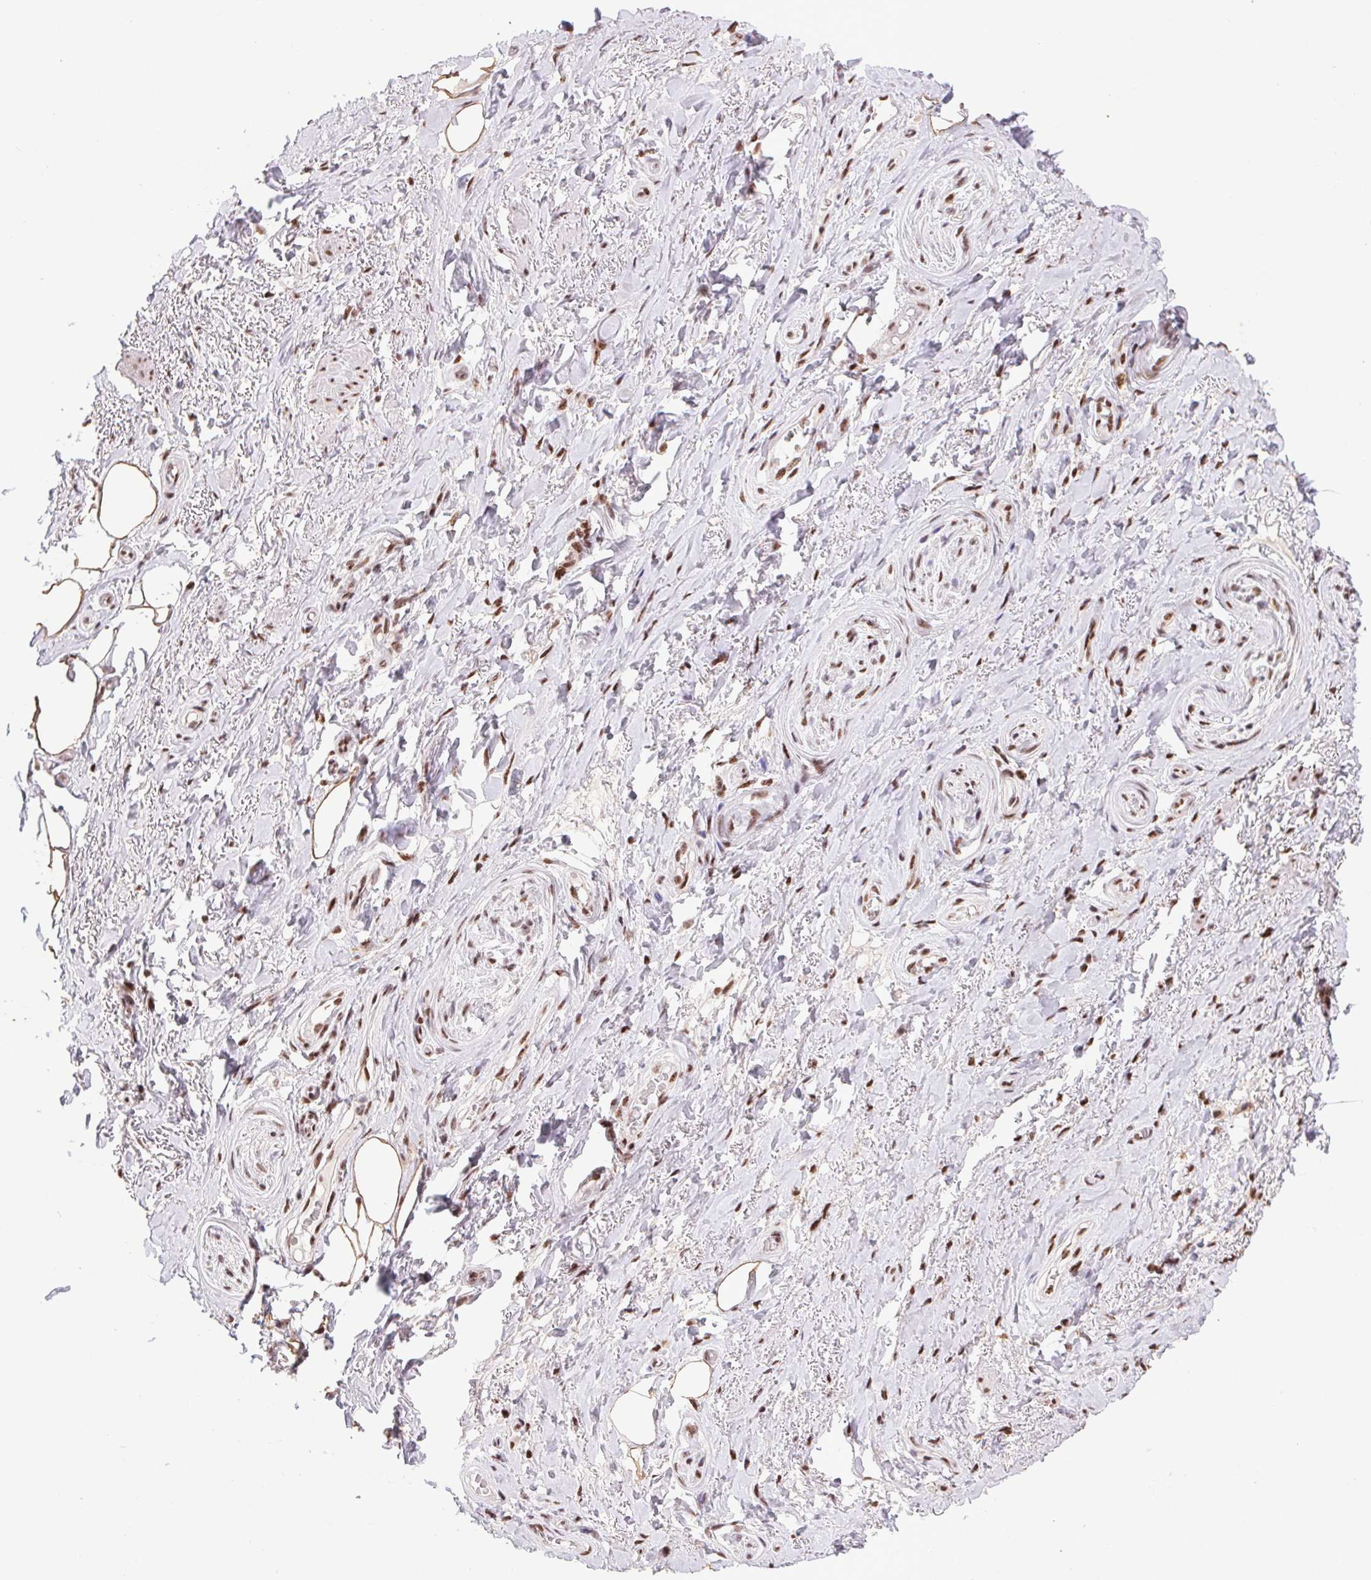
{"staining": {"intensity": "moderate", "quantity": ">75%", "location": "cytoplasmic/membranous,nuclear"}, "tissue": "adipose tissue", "cell_type": "Adipocytes", "image_type": "normal", "snomed": [{"axis": "morphology", "description": "Normal tissue, NOS"}, {"axis": "topography", "description": "Anal"}, {"axis": "topography", "description": "Peripheral nerve tissue"}], "caption": "Protein expression analysis of unremarkable adipose tissue reveals moderate cytoplasmic/membranous,nuclear expression in approximately >75% of adipocytes. The staining was performed using DAB, with brown indicating positive protein expression. Nuclei are stained blue with hematoxylin.", "gene": "LDLRAD4", "patient": {"sex": "male", "age": 53}}